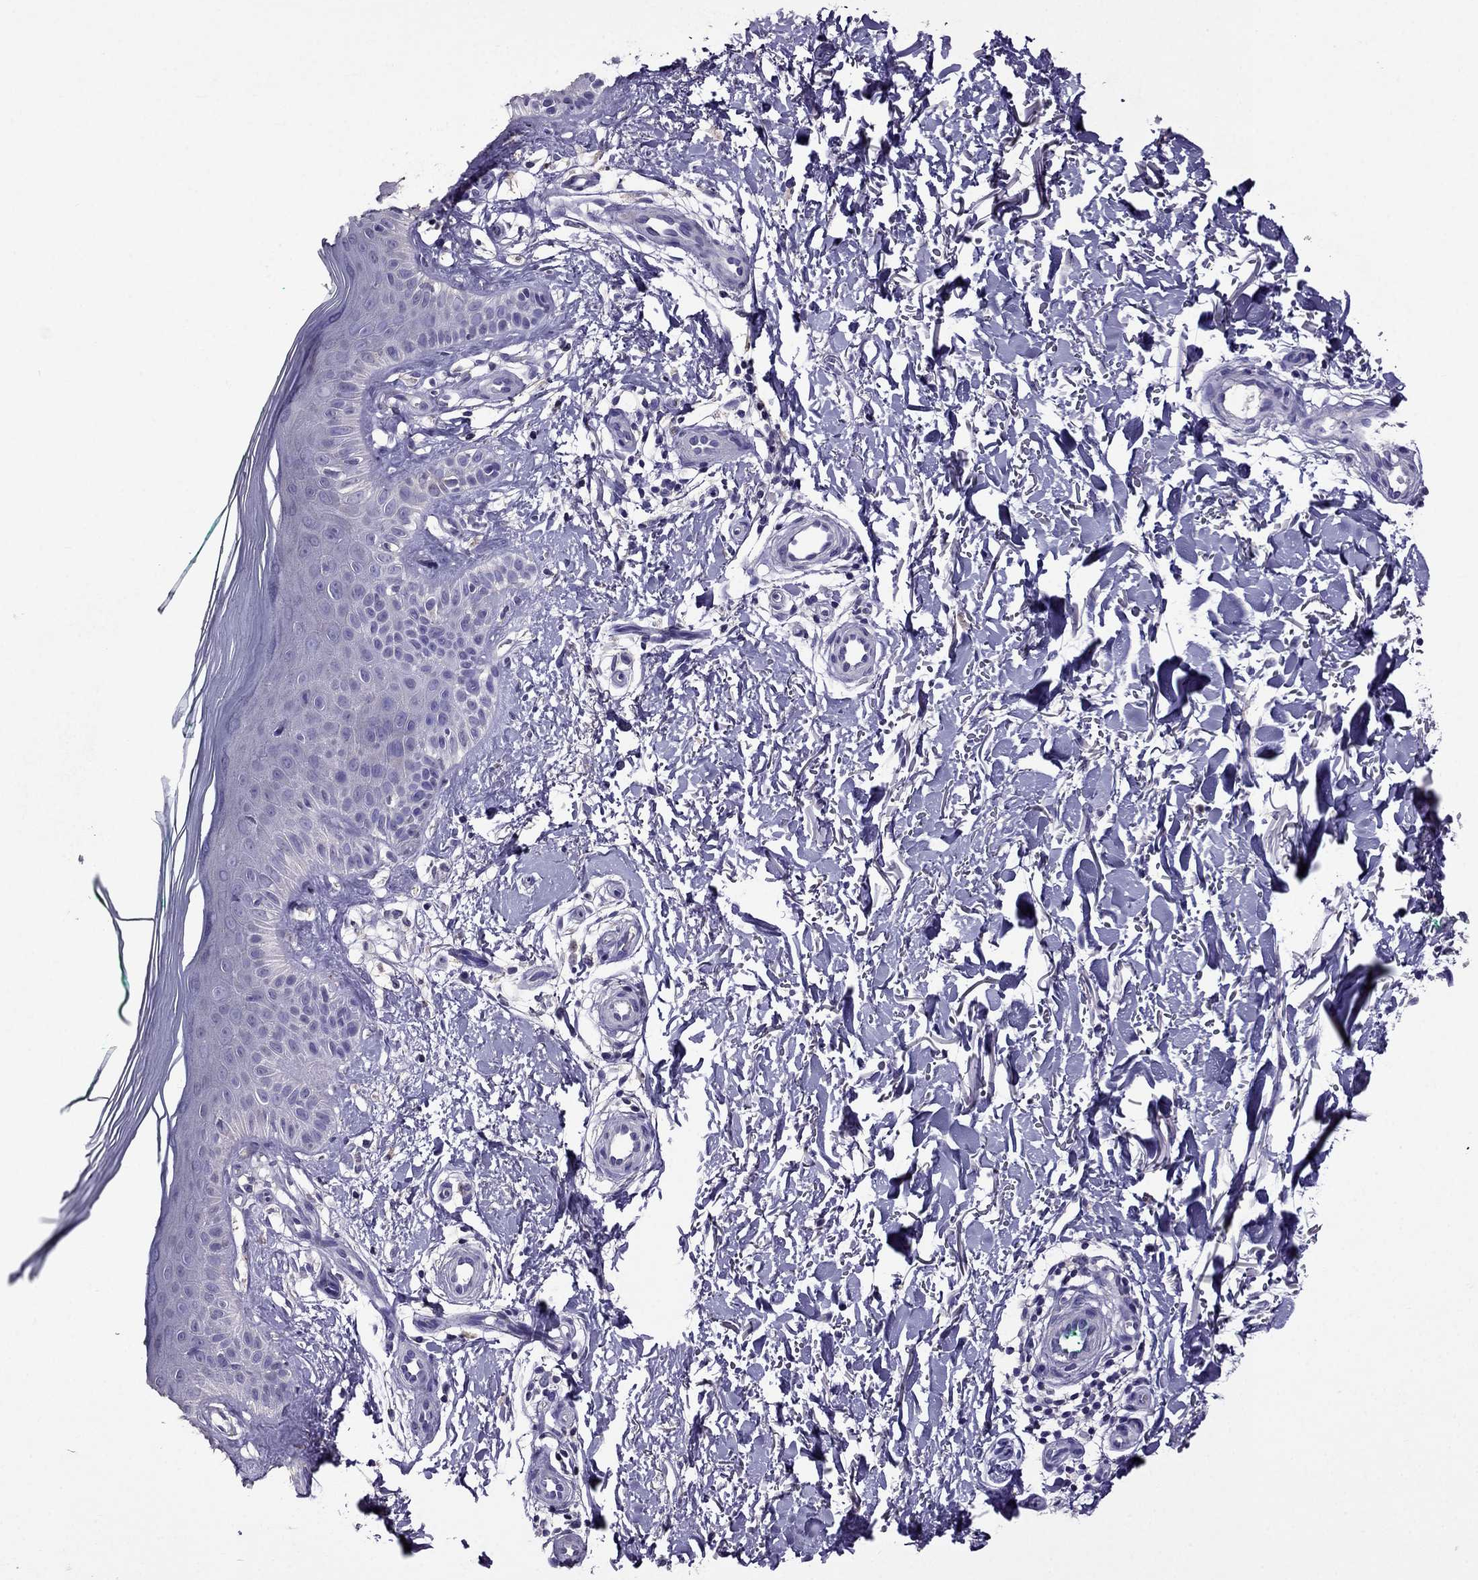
{"staining": {"intensity": "negative", "quantity": "none", "location": "none"}, "tissue": "skin", "cell_type": "Fibroblasts", "image_type": "normal", "snomed": [{"axis": "morphology", "description": "Normal tissue, NOS"}, {"axis": "morphology", "description": "Inflammation, NOS"}, {"axis": "morphology", "description": "Fibrosis, NOS"}, {"axis": "topography", "description": "Skin"}], "caption": "This is an IHC histopathology image of normal human skin. There is no positivity in fibroblasts.", "gene": "NKX3", "patient": {"sex": "male", "age": 71}}